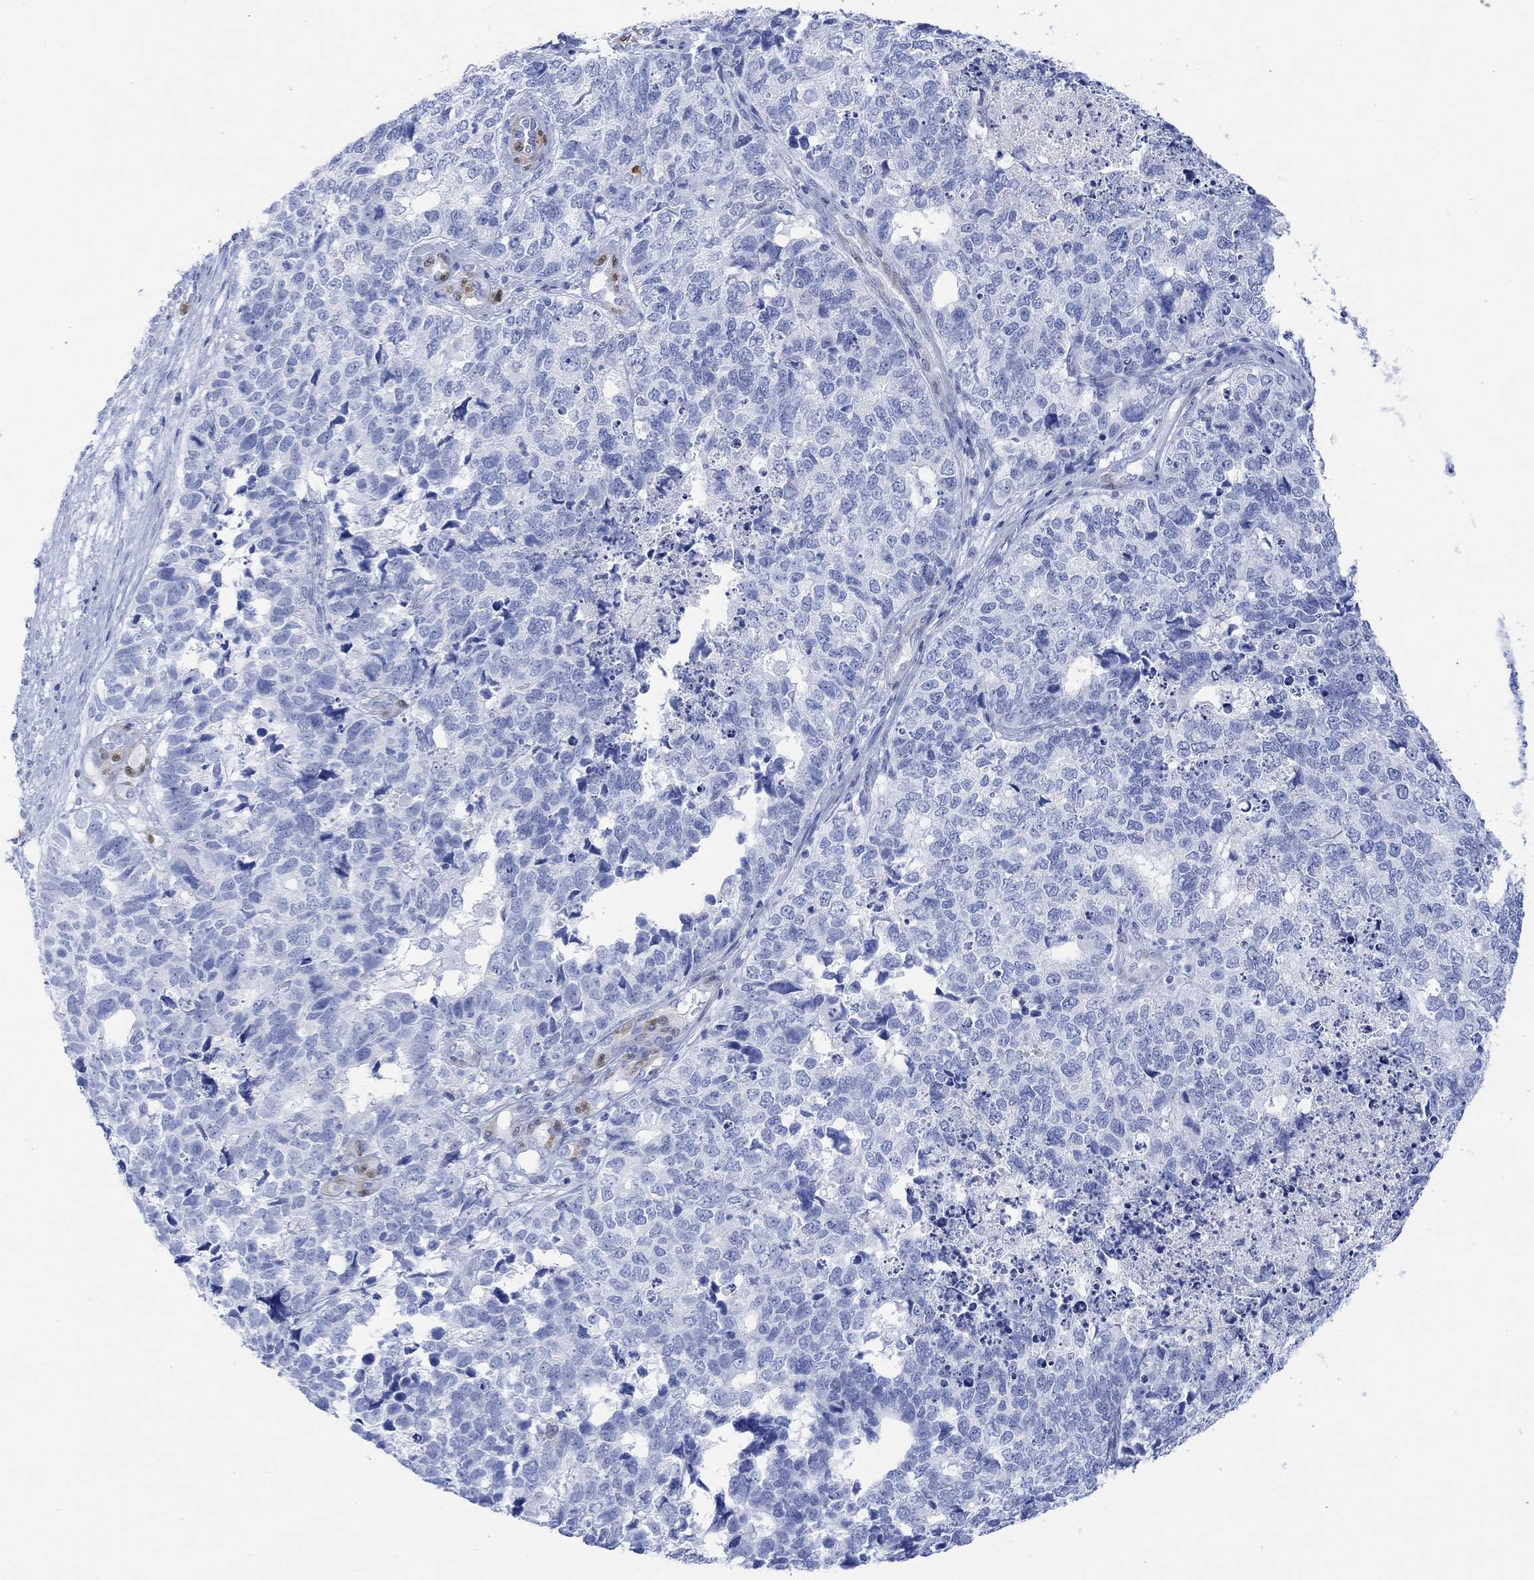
{"staining": {"intensity": "negative", "quantity": "none", "location": "none"}, "tissue": "cervical cancer", "cell_type": "Tumor cells", "image_type": "cancer", "snomed": [{"axis": "morphology", "description": "Squamous cell carcinoma, NOS"}, {"axis": "topography", "description": "Cervix"}], "caption": "IHC of squamous cell carcinoma (cervical) displays no positivity in tumor cells.", "gene": "TPPP3", "patient": {"sex": "female", "age": 63}}